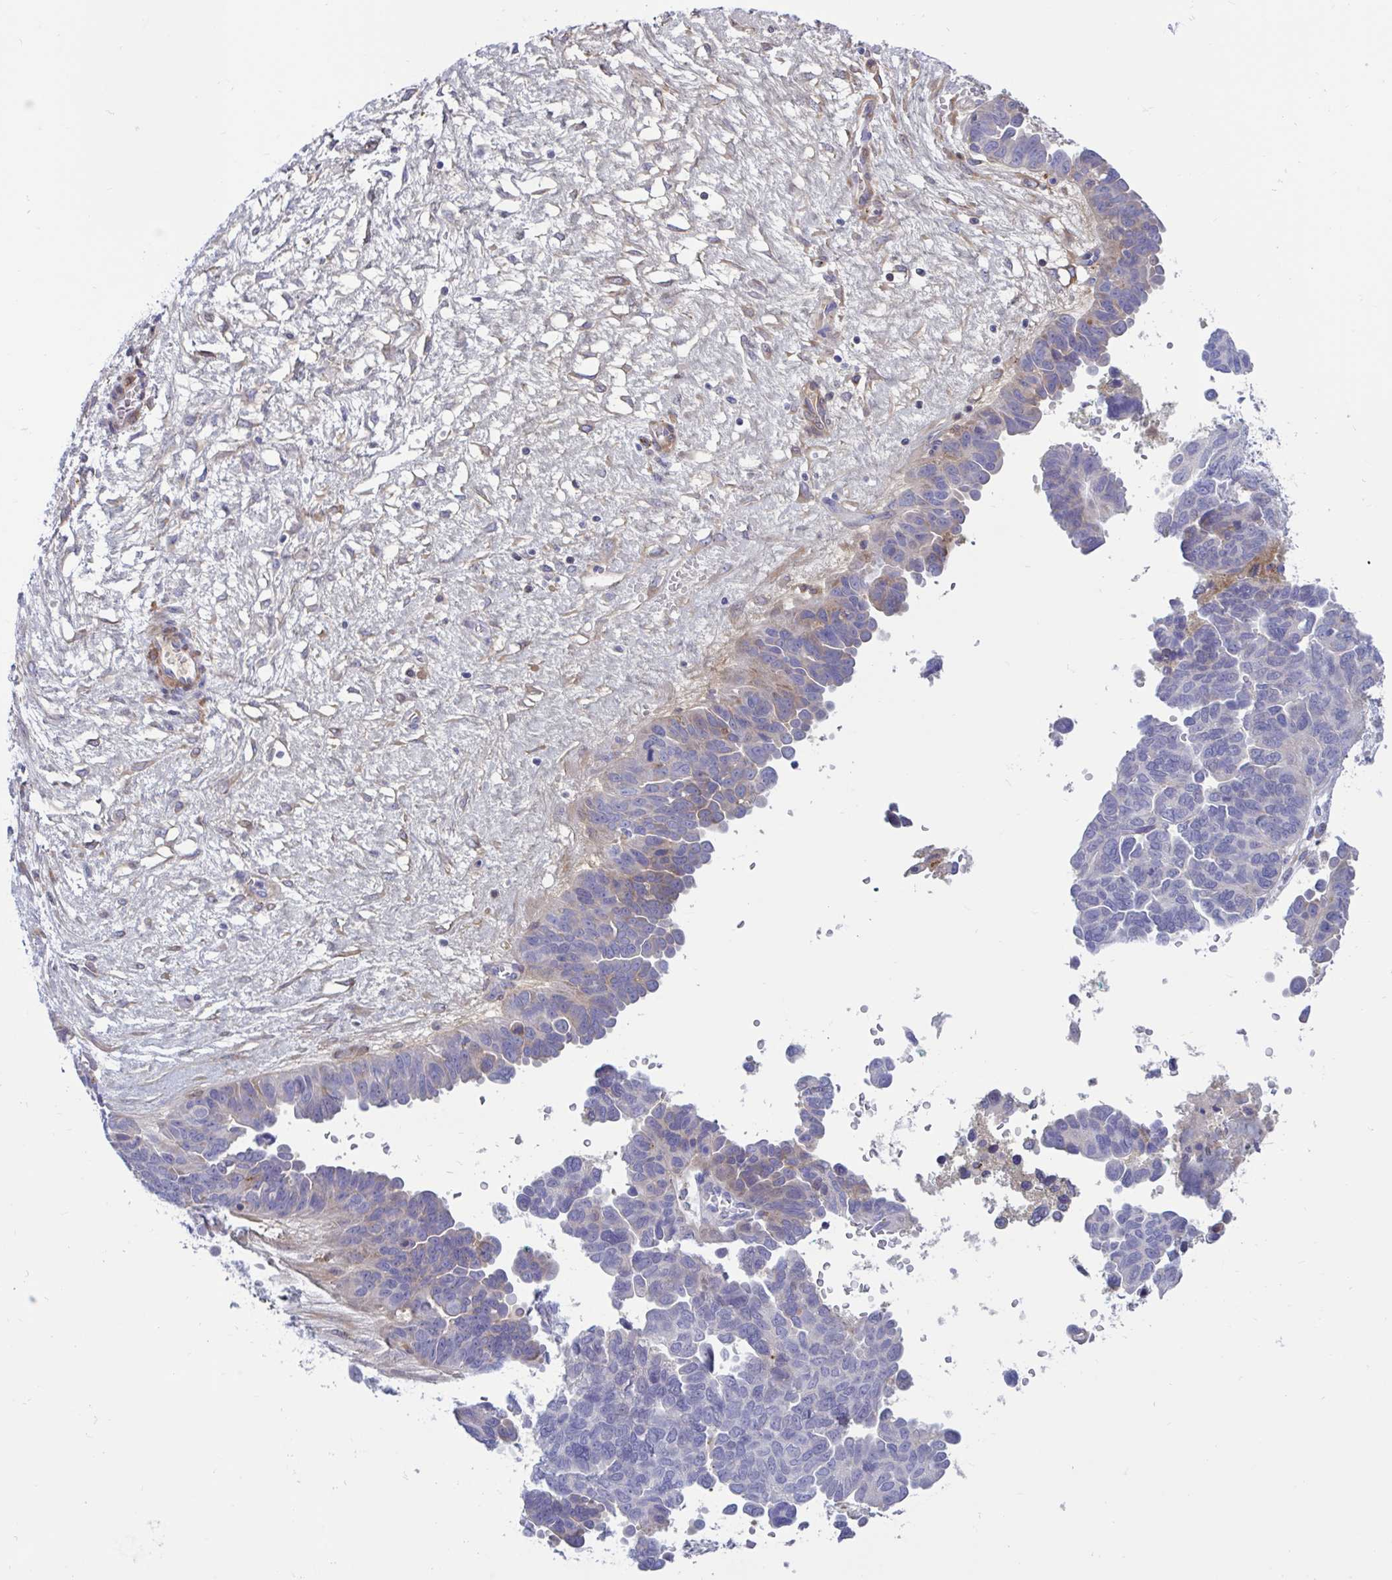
{"staining": {"intensity": "weak", "quantity": "<25%", "location": "cytoplasmic/membranous"}, "tissue": "ovarian cancer", "cell_type": "Tumor cells", "image_type": "cancer", "snomed": [{"axis": "morphology", "description": "Cystadenocarcinoma, serous, NOS"}, {"axis": "topography", "description": "Ovary"}], "caption": "IHC of human ovarian serous cystadenocarcinoma displays no positivity in tumor cells. The staining is performed using DAB (3,3'-diaminobenzidine) brown chromogen with nuclei counter-stained in using hematoxylin.", "gene": "FAM219B", "patient": {"sex": "female", "age": 64}}